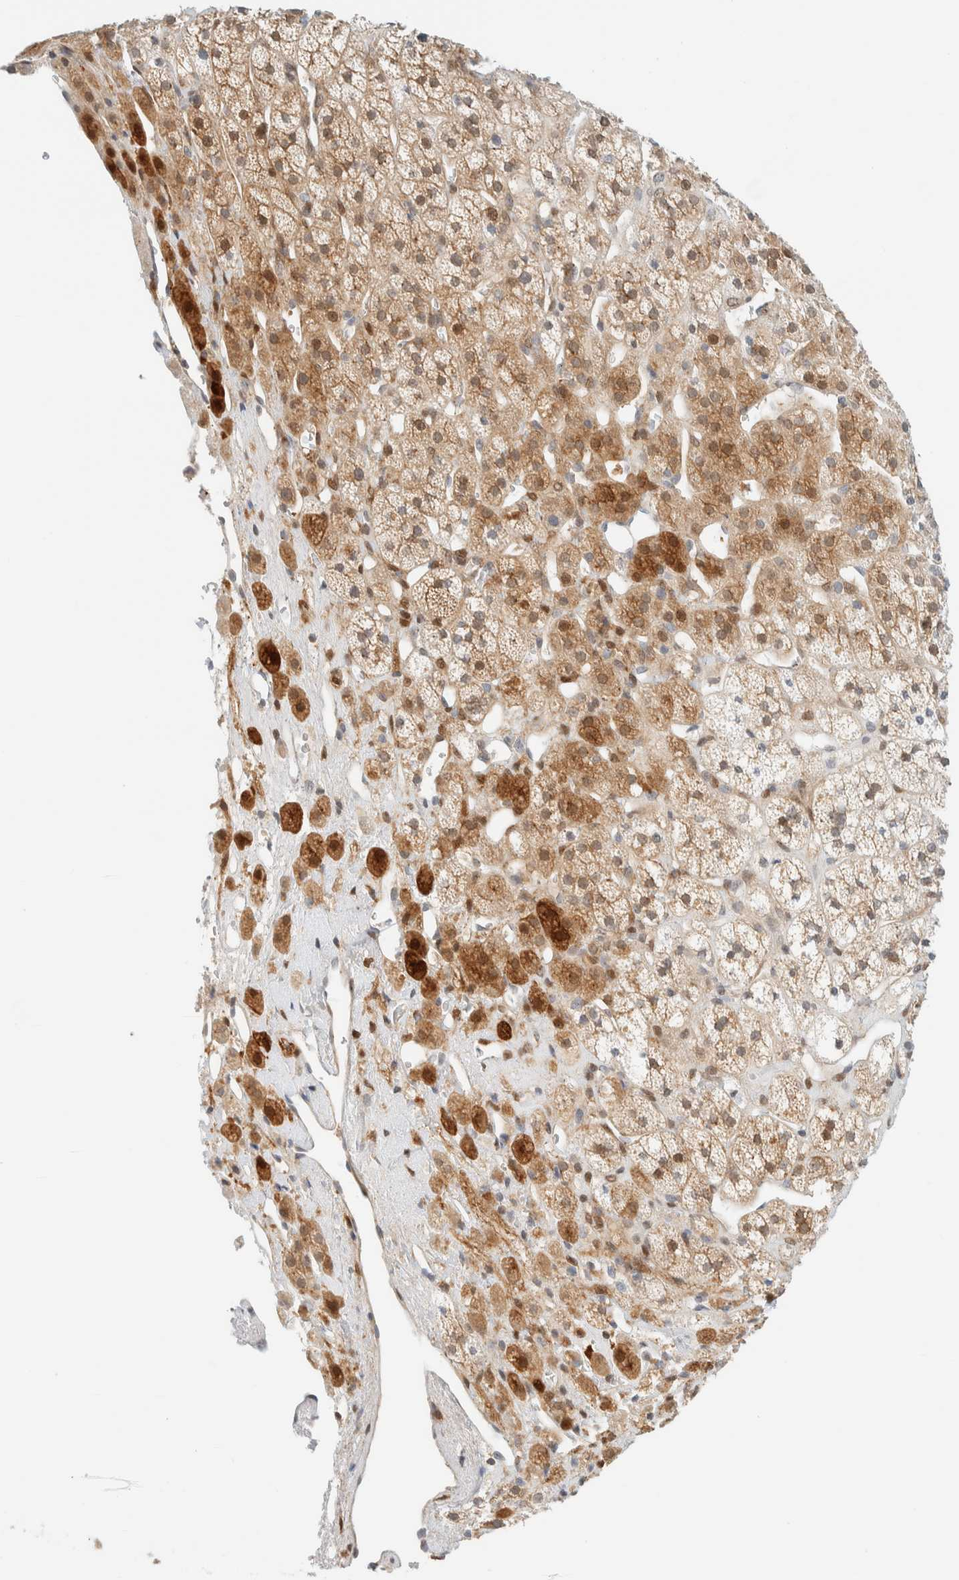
{"staining": {"intensity": "moderate", "quantity": ">75%", "location": "cytoplasmic/membranous"}, "tissue": "adrenal gland", "cell_type": "Glandular cells", "image_type": "normal", "snomed": [{"axis": "morphology", "description": "Normal tissue, NOS"}, {"axis": "topography", "description": "Adrenal gland"}], "caption": "This image shows IHC staining of unremarkable adrenal gland, with medium moderate cytoplasmic/membranous expression in about >75% of glandular cells.", "gene": "PCYT2", "patient": {"sex": "male", "age": 56}}